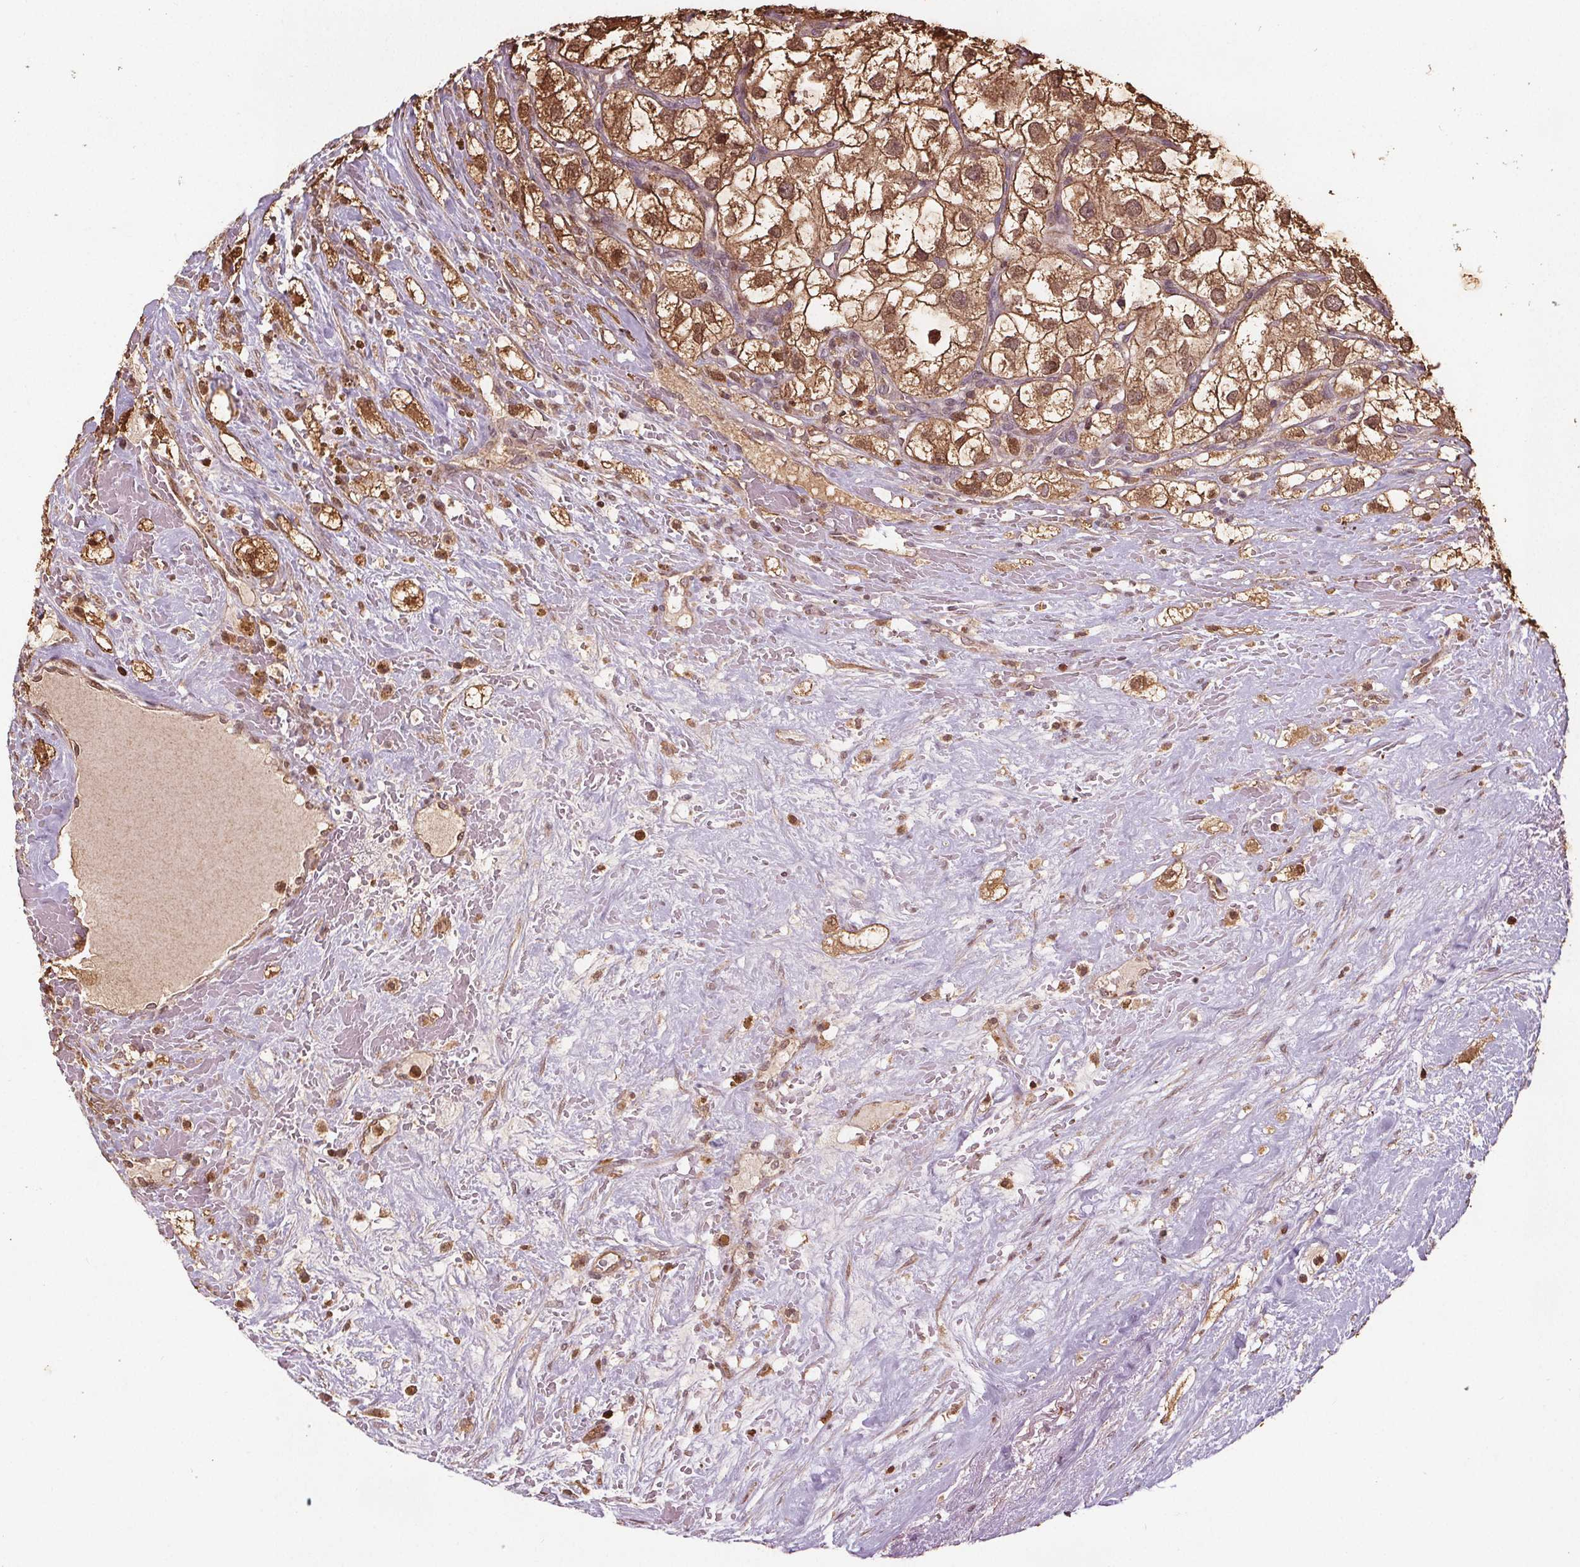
{"staining": {"intensity": "moderate", "quantity": ">75%", "location": "cytoplasmic/membranous,nuclear"}, "tissue": "renal cancer", "cell_type": "Tumor cells", "image_type": "cancer", "snomed": [{"axis": "morphology", "description": "Adenocarcinoma, NOS"}, {"axis": "topography", "description": "Kidney"}], "caption": "A high-resolution histopathology image shows IHC staining of adenocarcinoma (renal), which exhibits moderate cytoplasmic/membranous and nuclear positivity in about >75% of tumor cells.", "gene": "ENO1", "patient": {"sex": "male", "age": 59}}